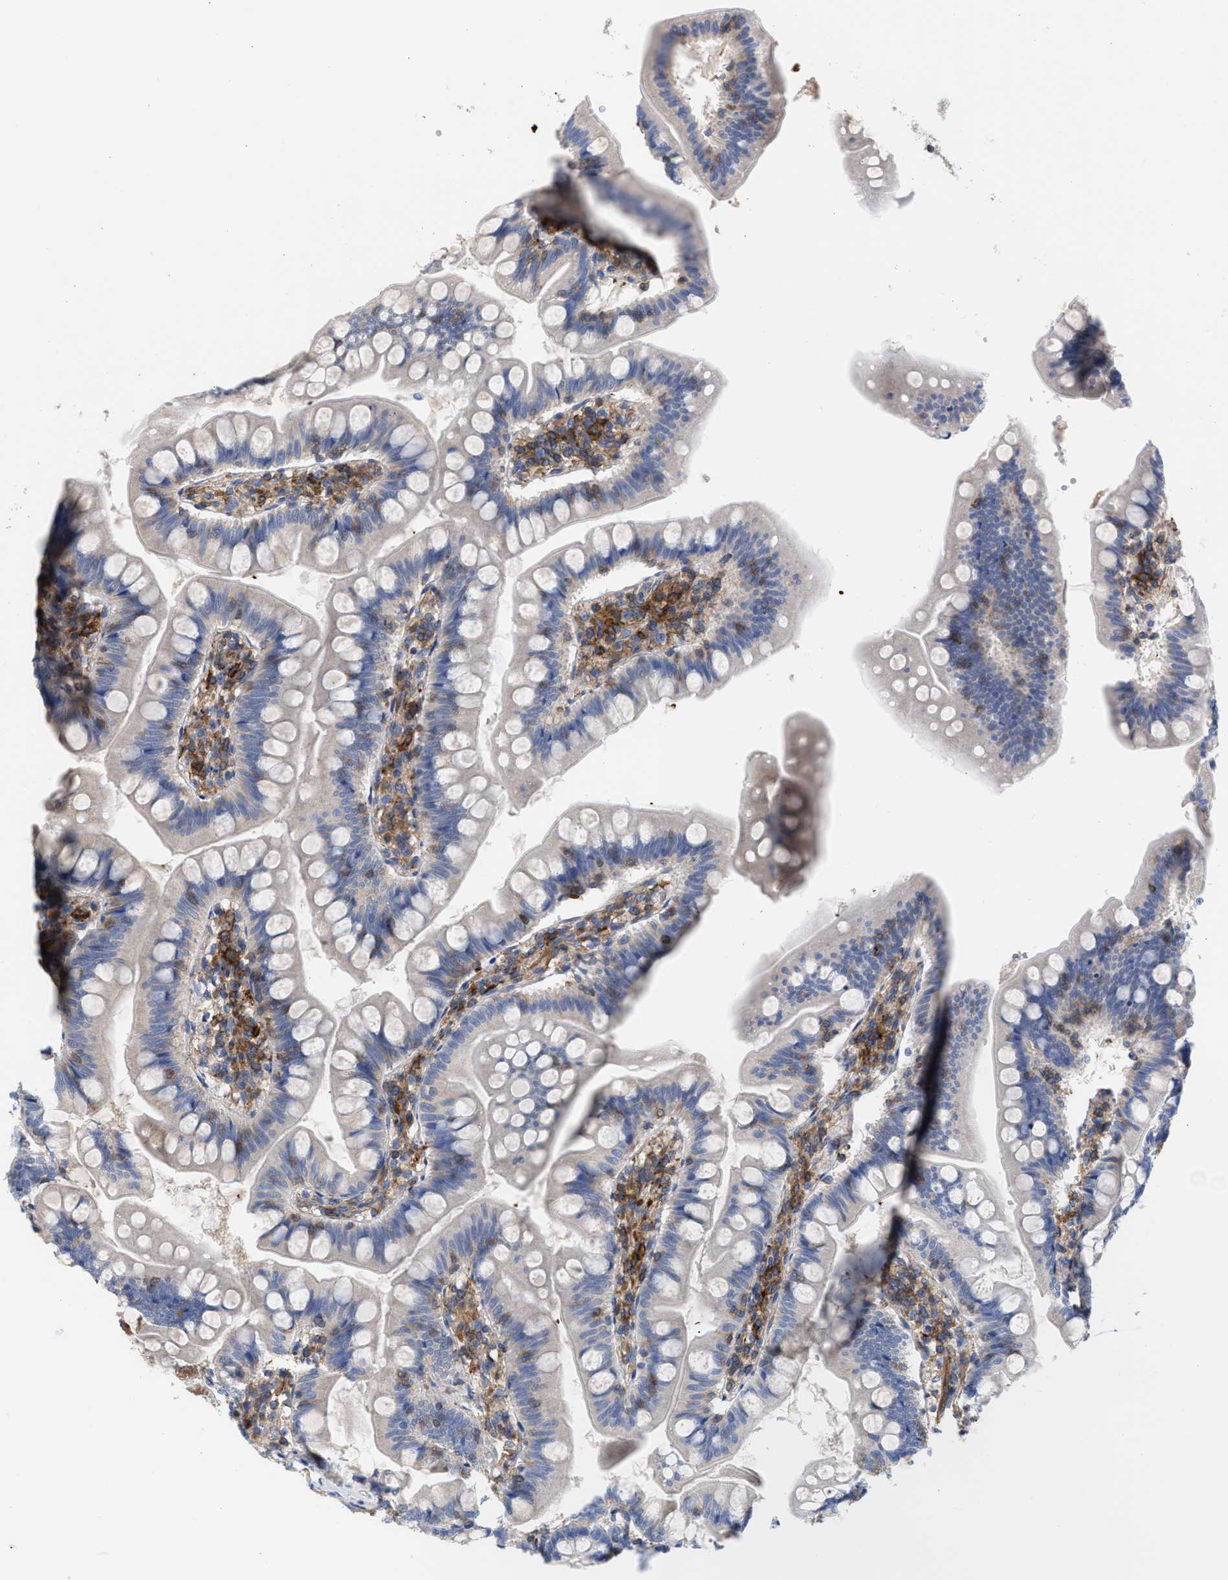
{"staining": {"intensity": "moderate", "quantity": "<25%", "location": "cytoplasmic/membranous"}, "tissue": "small intestine", "cell_type": "Glandular cells", "image_type": "normal", "snomed": [{"axis": "morphology", "description": "Normal tissue, NOS"}, {"axis": "topography", "description": "Small intestine"}], "caption": "Small intestine stained for a protein demonstrates moderate cytoplasmic/membranous positivity in glandular cells. (DAB (3,3'-diaminobenzidine) IHC with brightfield microscopy, high magnification).", "gene": "HS3ST5", "patient": {"sex": "male", "age": 7}}